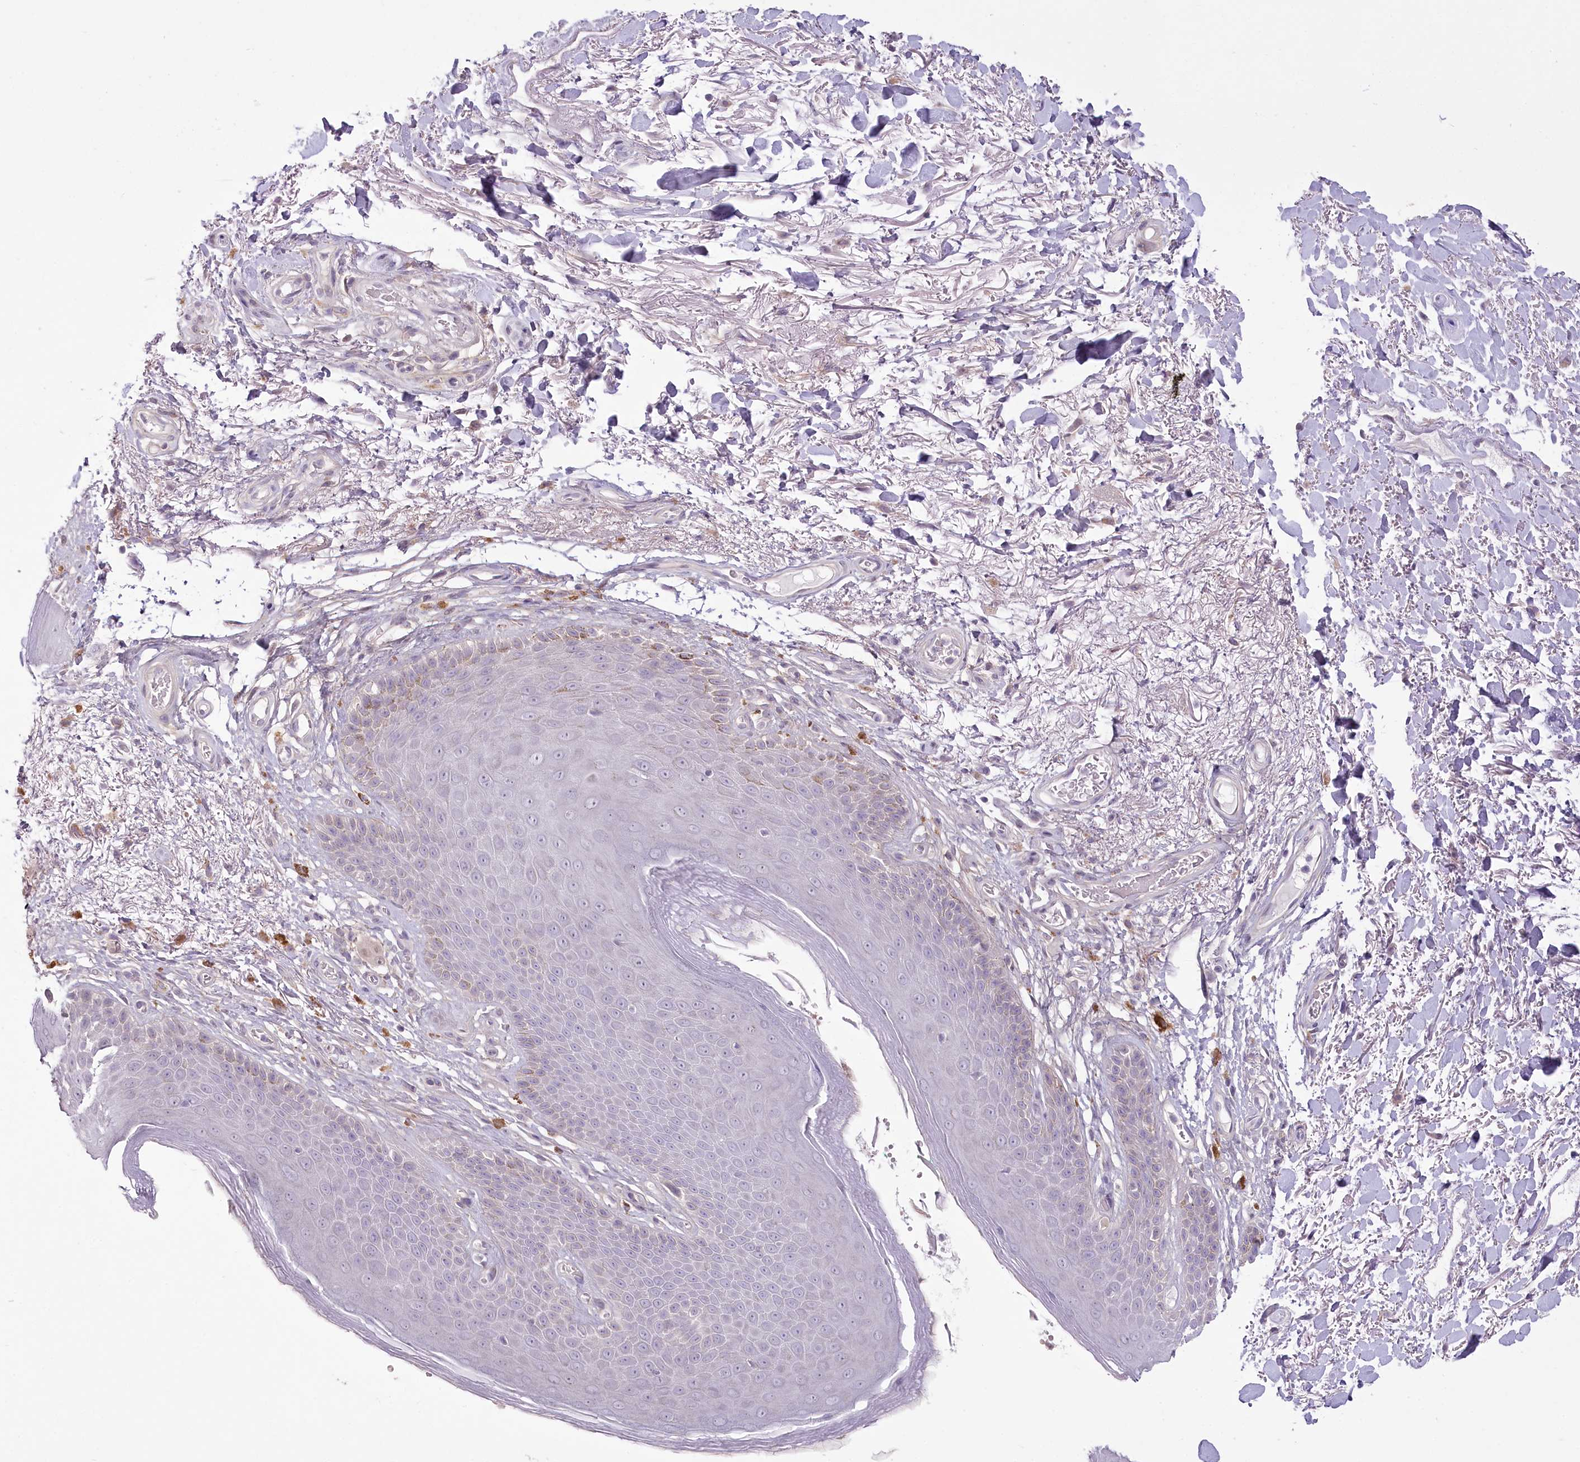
{"staining": {"intensity": "moderate", "quantity": "<25%", "location": "cytoplasmic/membranous"}, "tissue": "skin", "cell_type": "Epidermal cells", "image_type": "normal", "snomed": [{"axis": "morphology", "description": "Normal tissue, NOS"}, {"axis": "topography", "description": "Anal"}], "caption": "A micrograph of skin stained for a protein displays moderate cytoplasmic/membranous brown staining in epidermal cells.", "gene": "USP11", "patient": {"sex": "male", "age": 74}}